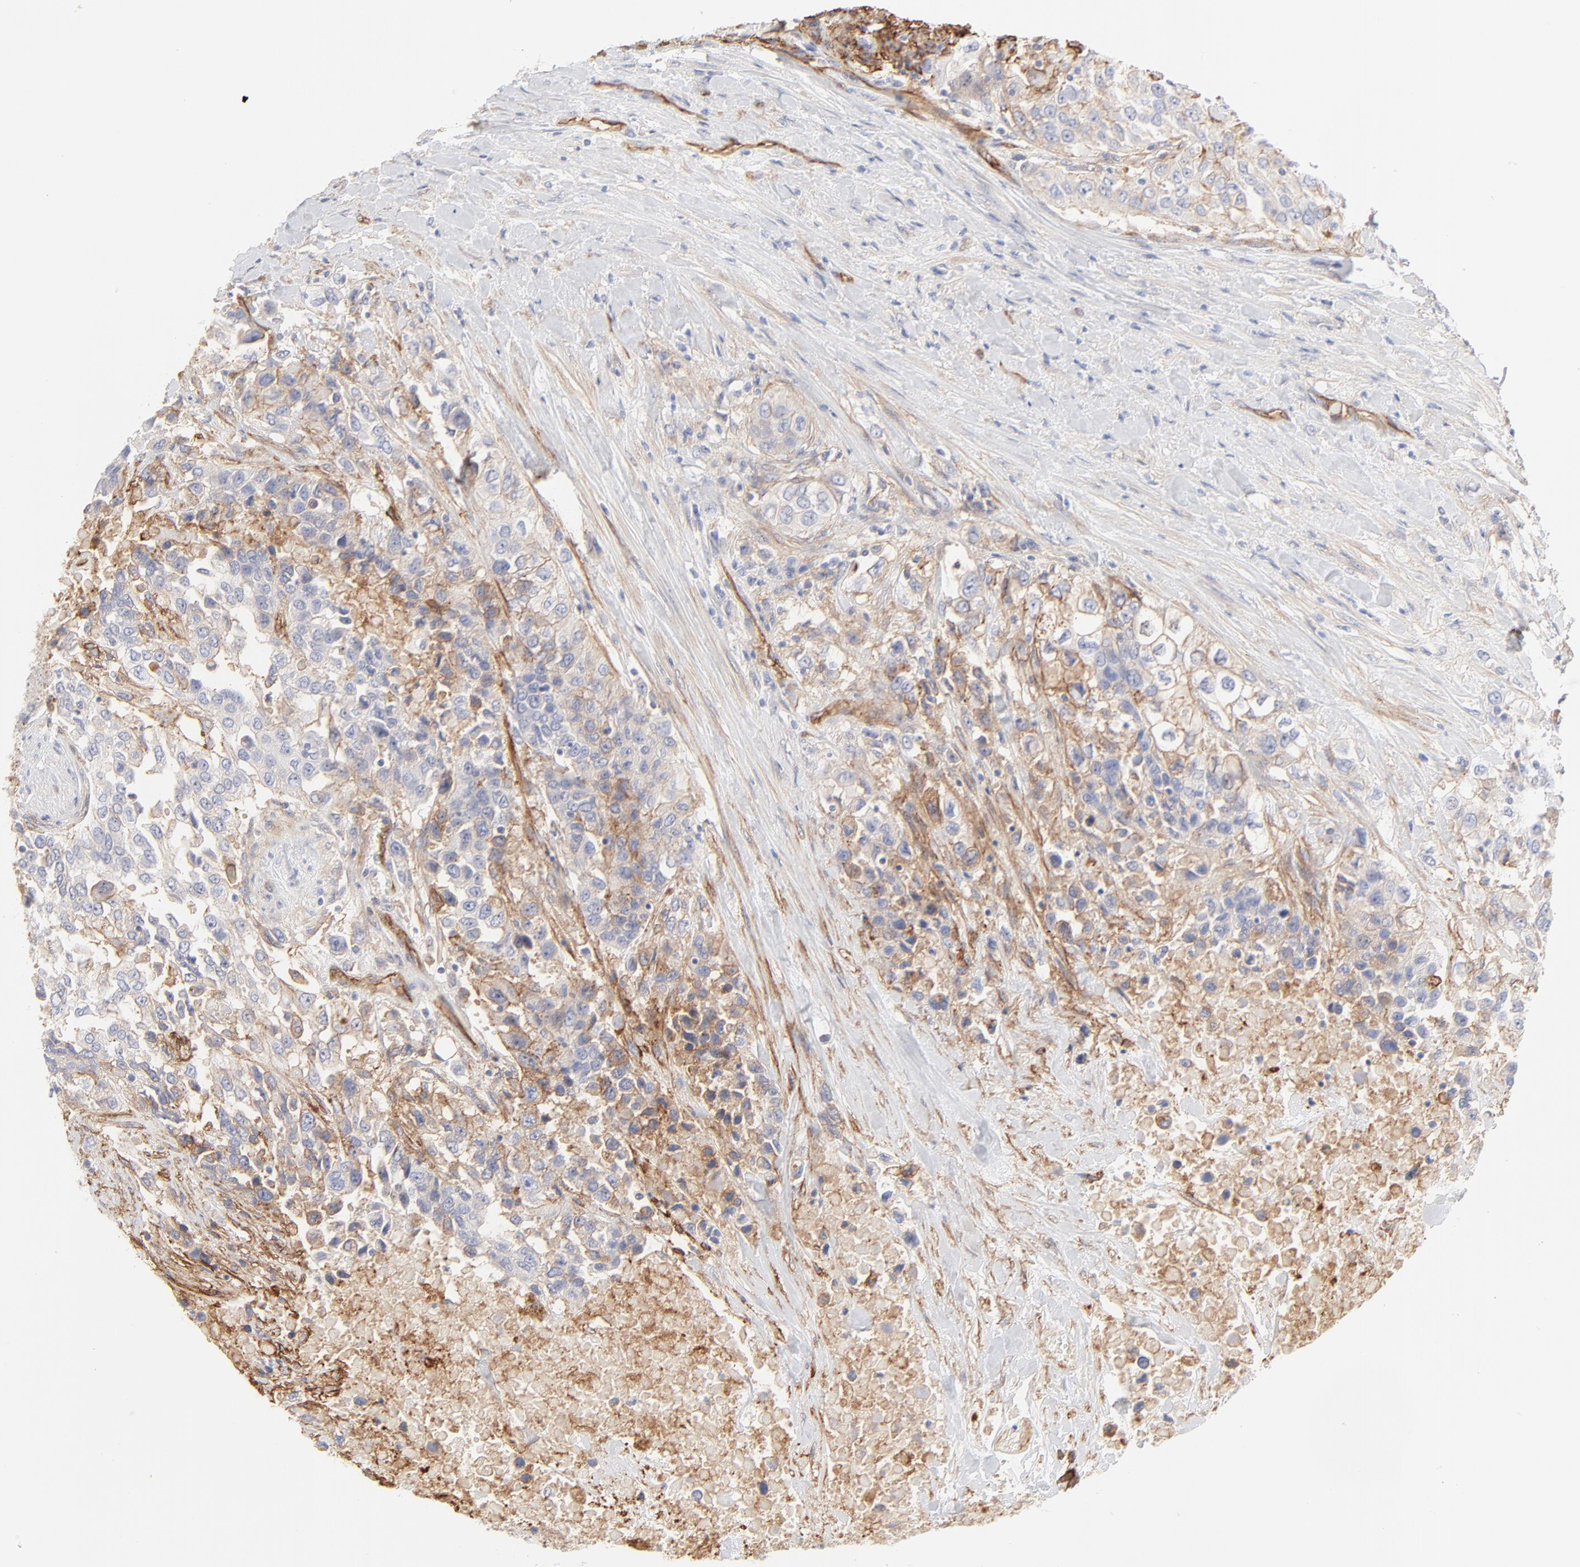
{"staining": {"intensity": "negative", "quantity": "none", "location": "none"}, "tissue": "urothelial cancer", "cell_type": "Tumor cells", "image_type": "cancer", "snomed": [{"axis": "morphology", "description": "Urothelial carcinoma, High grade"}, {"axis": "topography", "description": "Urinary bladder"}], "caption": "Micrograph shows no significant protein positivity in tumor cells of urothelial carcinoma (high-grade). The staining was performed using DAB (3,3'-diaminobenzidine) to visualize the protein expression in brown, while the nuclei were stained in blue with hematoxylin (Magnification: 20x).", "gene": "ITGA5", "patient": {"sex": "female", "age": 80}}